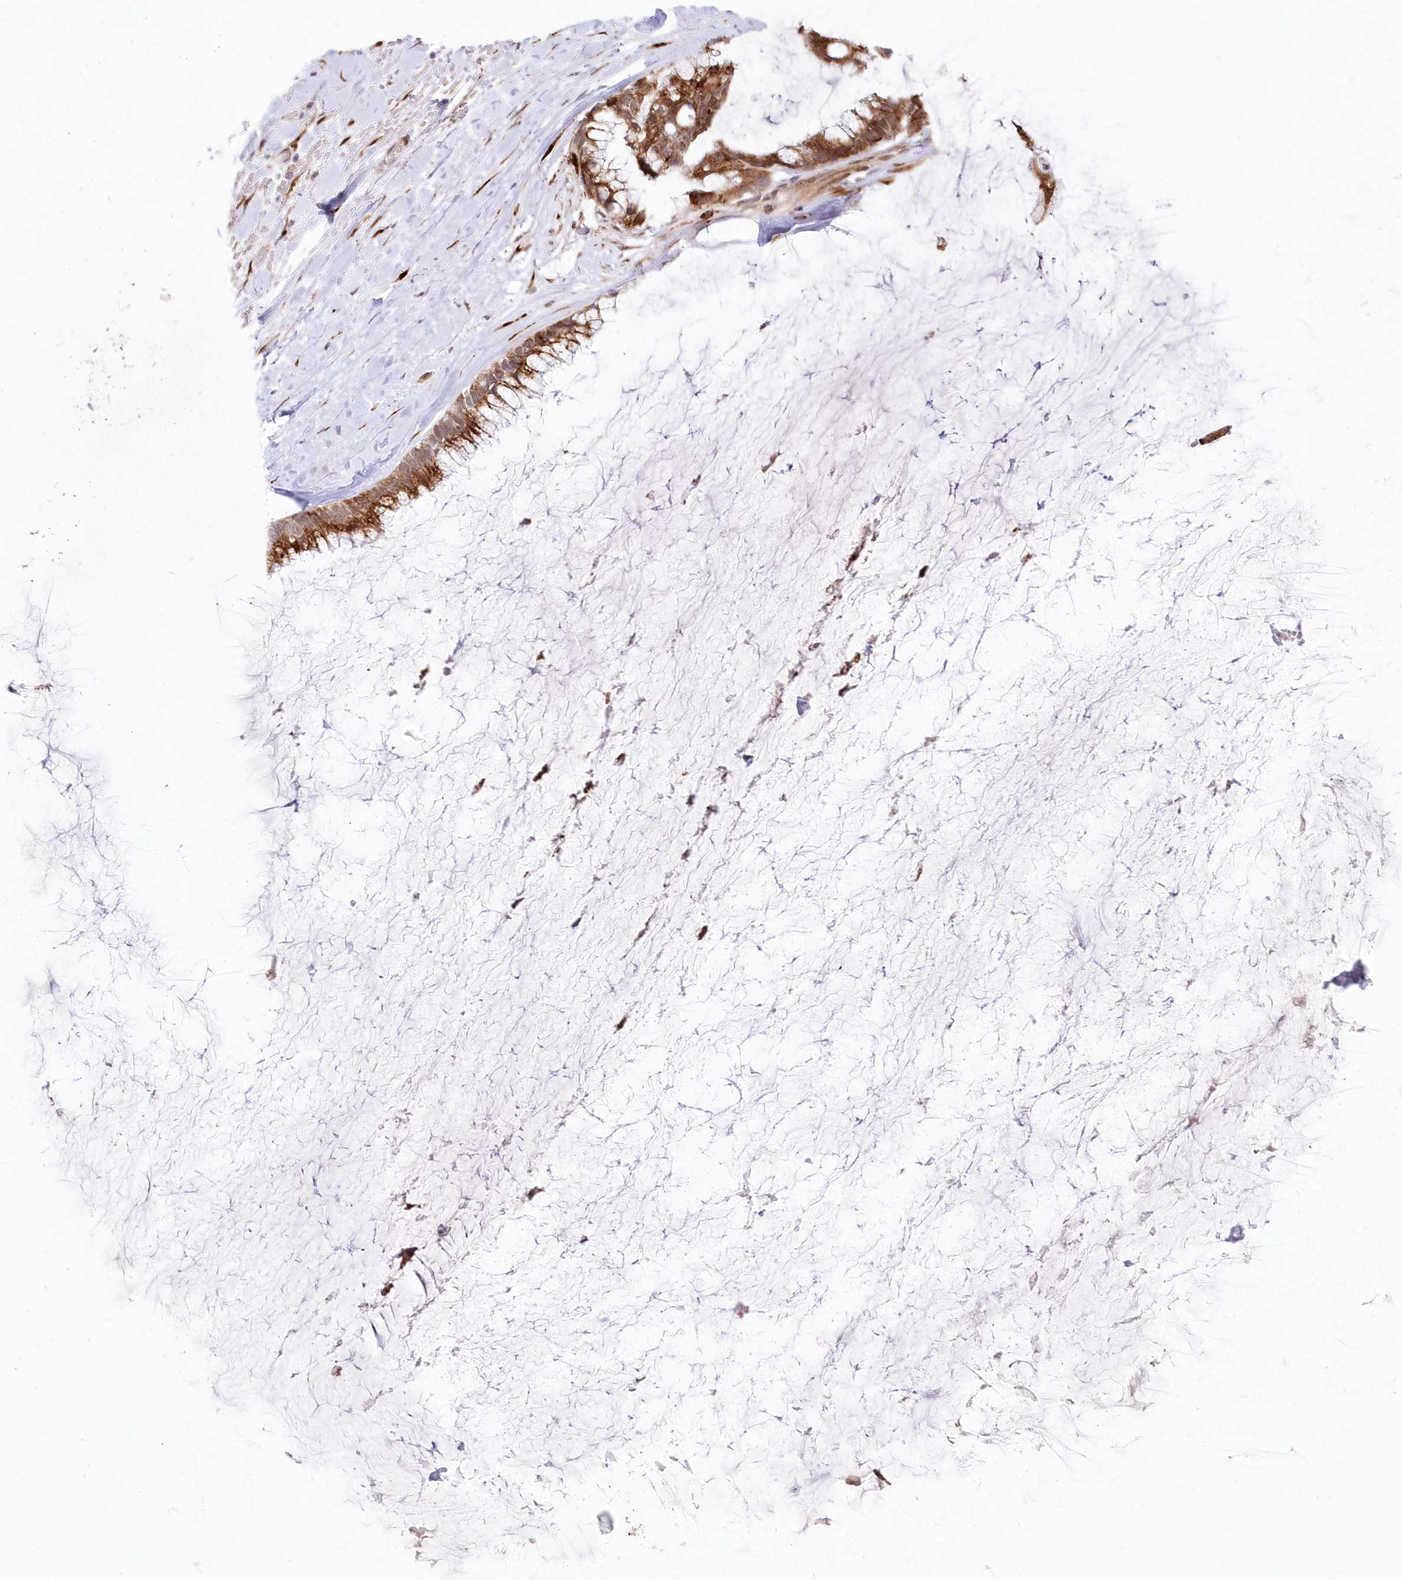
{"staining": {"intensity": "moderate", "quantity": ">75%", "location": "cytoplasmic/membranous"}, "tissue": "ovarian cancer", "cell_type": "Tumor cells", "image_type": "cancer", "snomed": [{"axis": "morphology", "description": "Cystadenocarcinoma, mucinous, NOS"}, {"axis": "topography", "description": "Ovary"}], "caption": "Human mucinous cystadenocarcinoma (ovarian) stained with a protein marker reveals moderate staining in tumor cells.", "gene": "LDB1", "patient": {"sex": "female", "age": 39}}